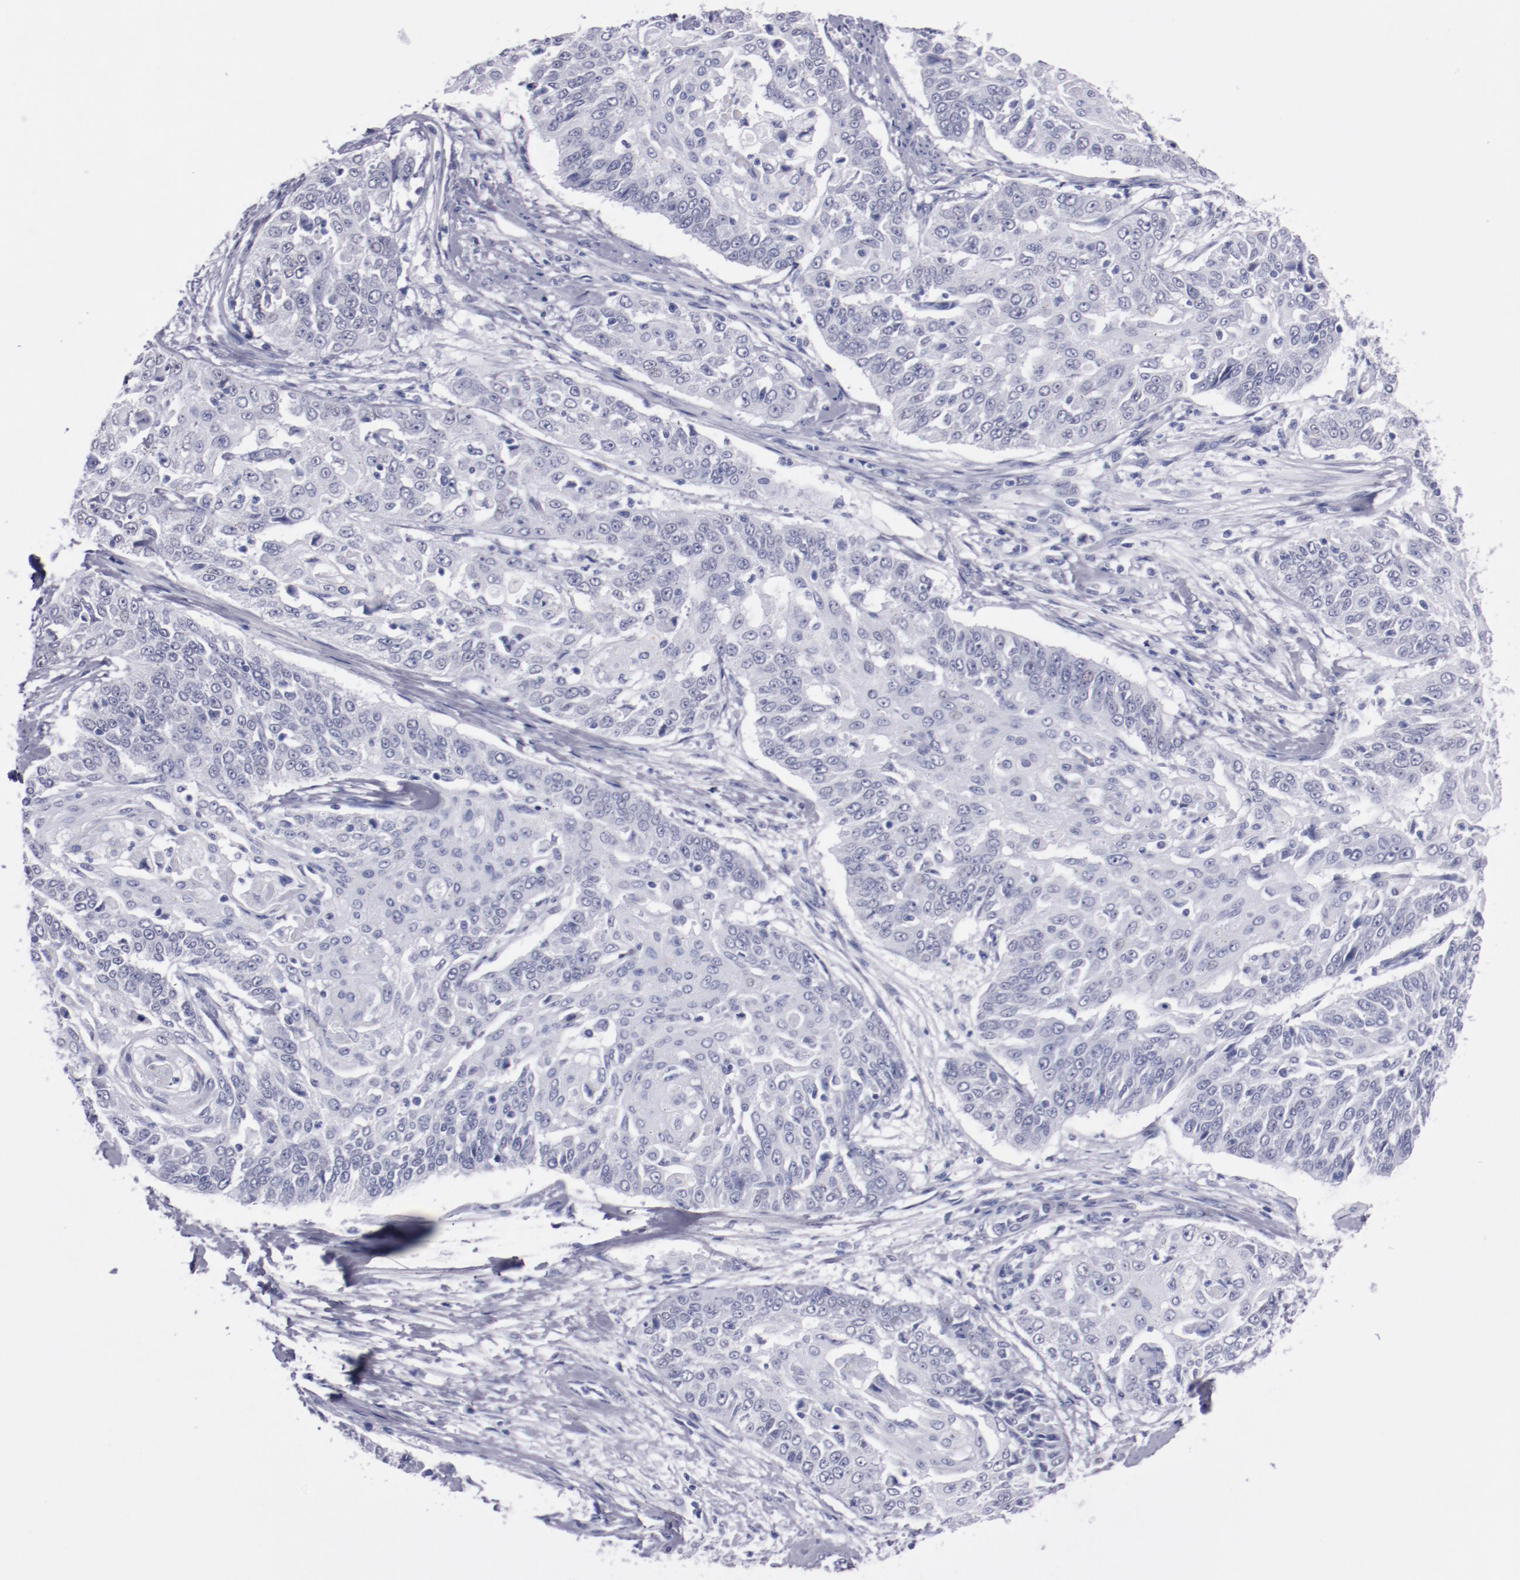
{"staining": {"intensity": "negative", "quantity": "none", "location": "none"}, "tissue": "cervical cancer", "cell_type": "Tumor cells", "image_type": "cancer", "snomed": [{"axis": "morphology", "description": "Squamous cell carcinoma, NOS"}, {"axis": "topography", "description": "Cervix"}], "caption": "Tumor cells show no significant protein expression in cervical cancer (squamous cell carcinoma).", "gene": "HNF1B", "patient": {"sex": "female", "age": 64}}